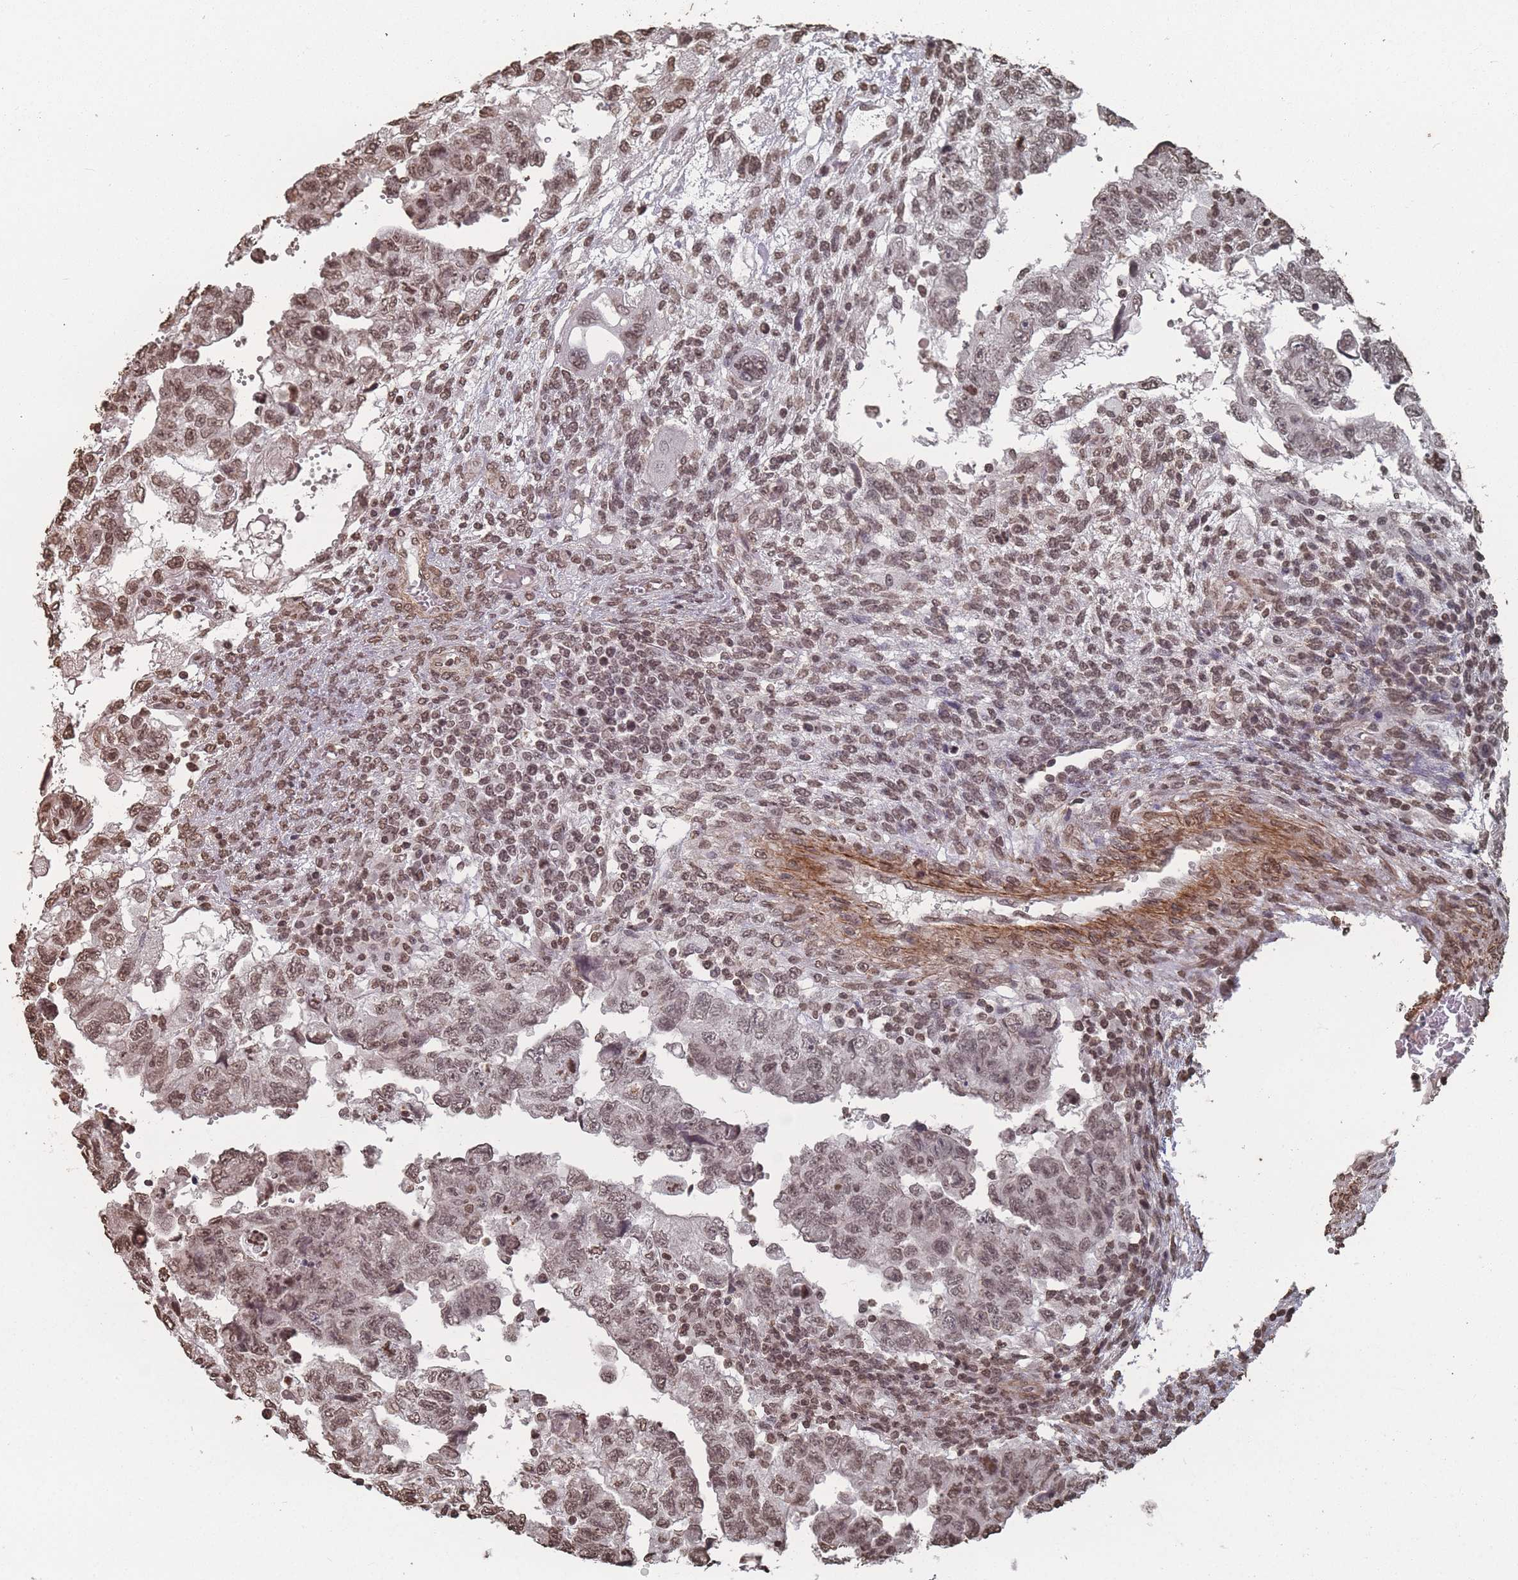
{"staining": {"intensity": "moderate", "quantity": ">75%", "location": "nuclear"}, "tissue": "testis cancer", "cell_type": "Tumor cells", "image_type": "cancer", "snomed": [{"axis": "morphology", "description": "Carcinoma, Embryonal, NOS"}, {"axis": "topography", "description": "Testis"}], "caption": "Immunohistochemistry (IHC) of human testis cancer (embryonal carcinoma) shows medium levels of moderate nuclear staining in approximately >75% of tumor cells.", "gene": "PLEKHG5", "patient": {"sex": "male", "age": 36}}